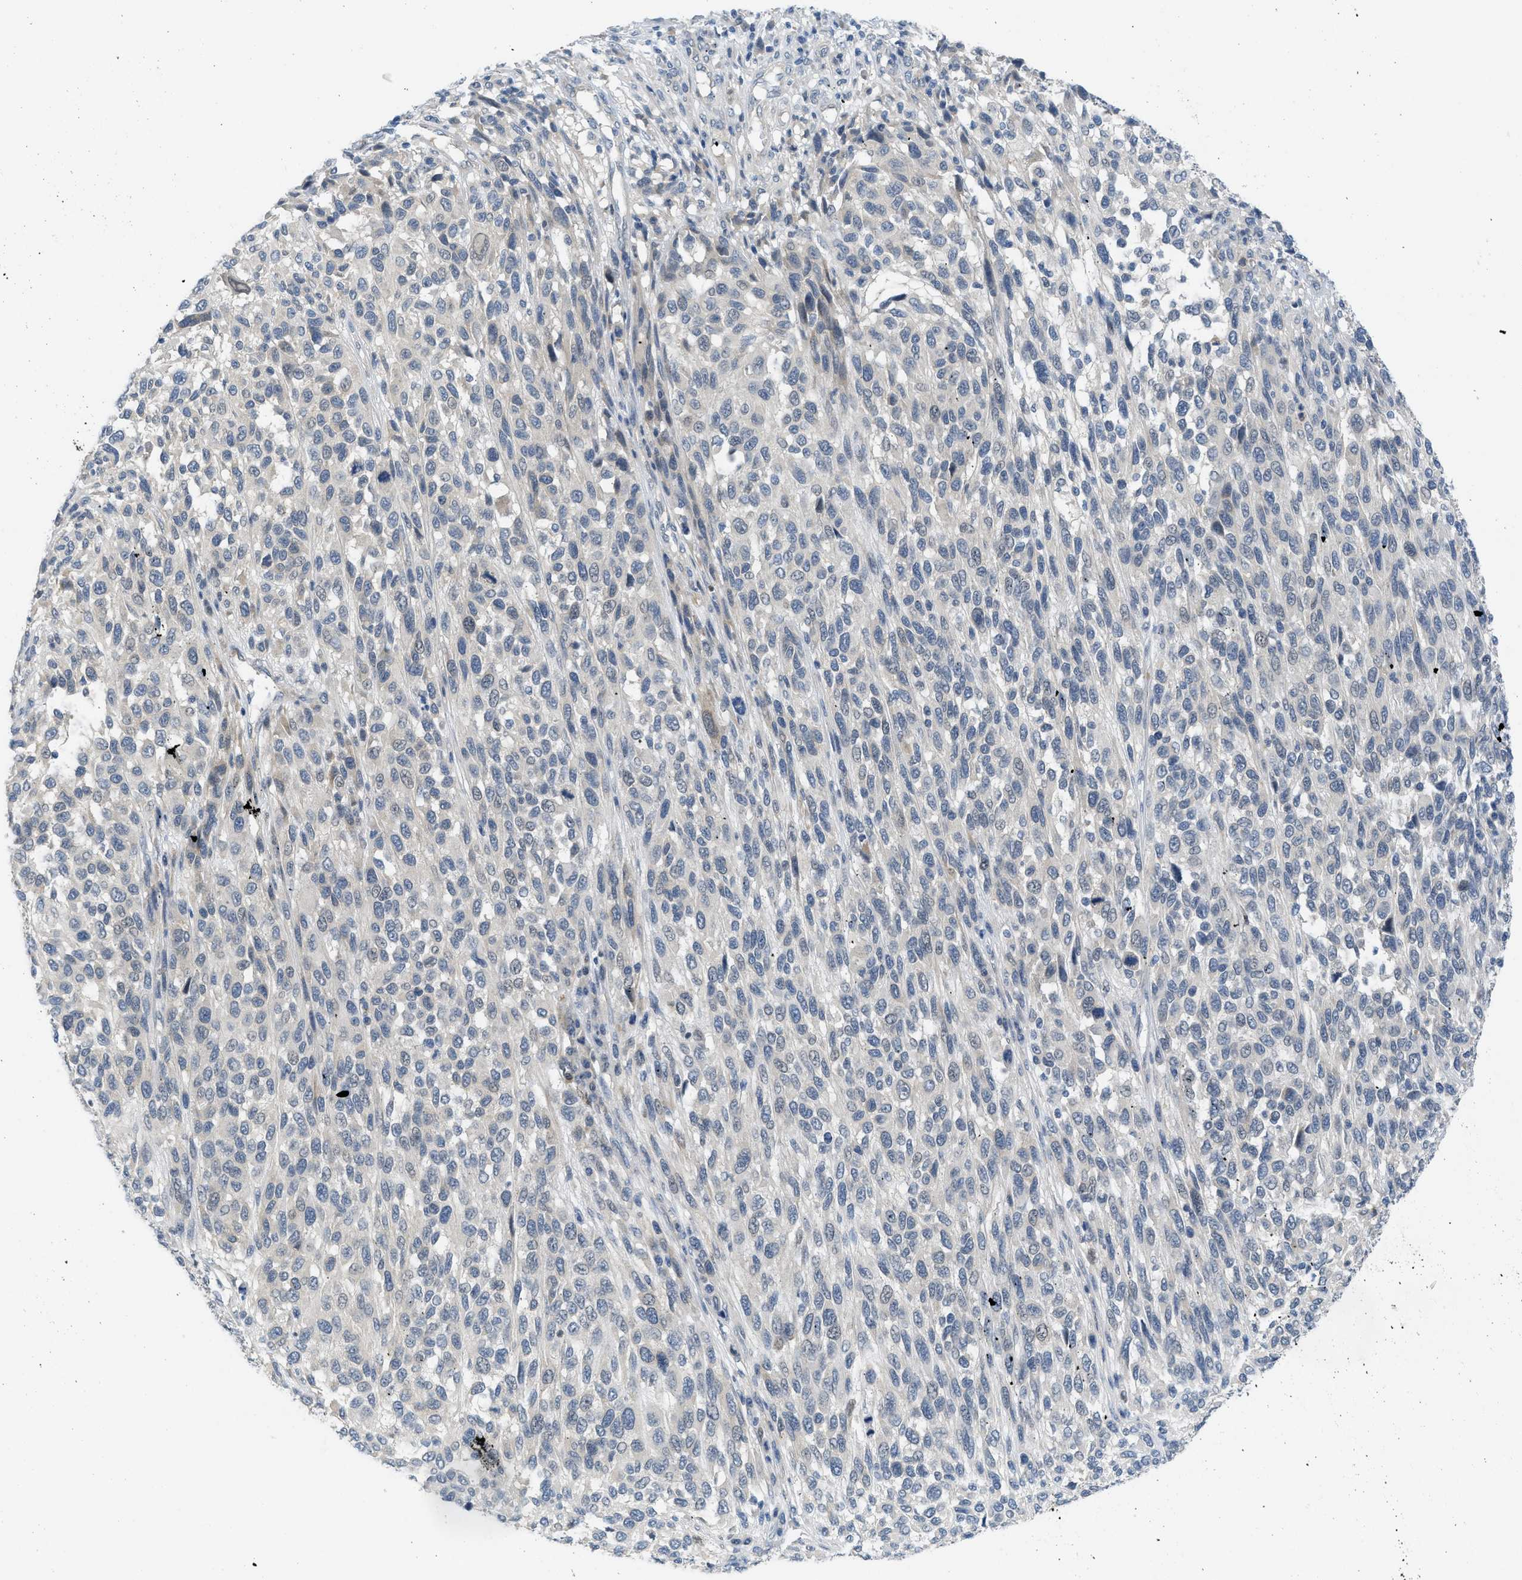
{"staining": {"intensity": "negative", "quantity": "none", "location": "none"}, "tissue": "melanoma", "cell_type": "Tumor cells", "image_type": "cancer", "snomed": [{"axis": "morphology", "description": "Malignant melanoma, Metastatic site"}, {"axis": "topography", "description": "Lymph node"}], "caption": "The image shows no significant expression in tumor cells of malignant melanoma (metastatic site).", "gene": "TNFAIP1", "patient": {"sex": "male", "age": 61}}